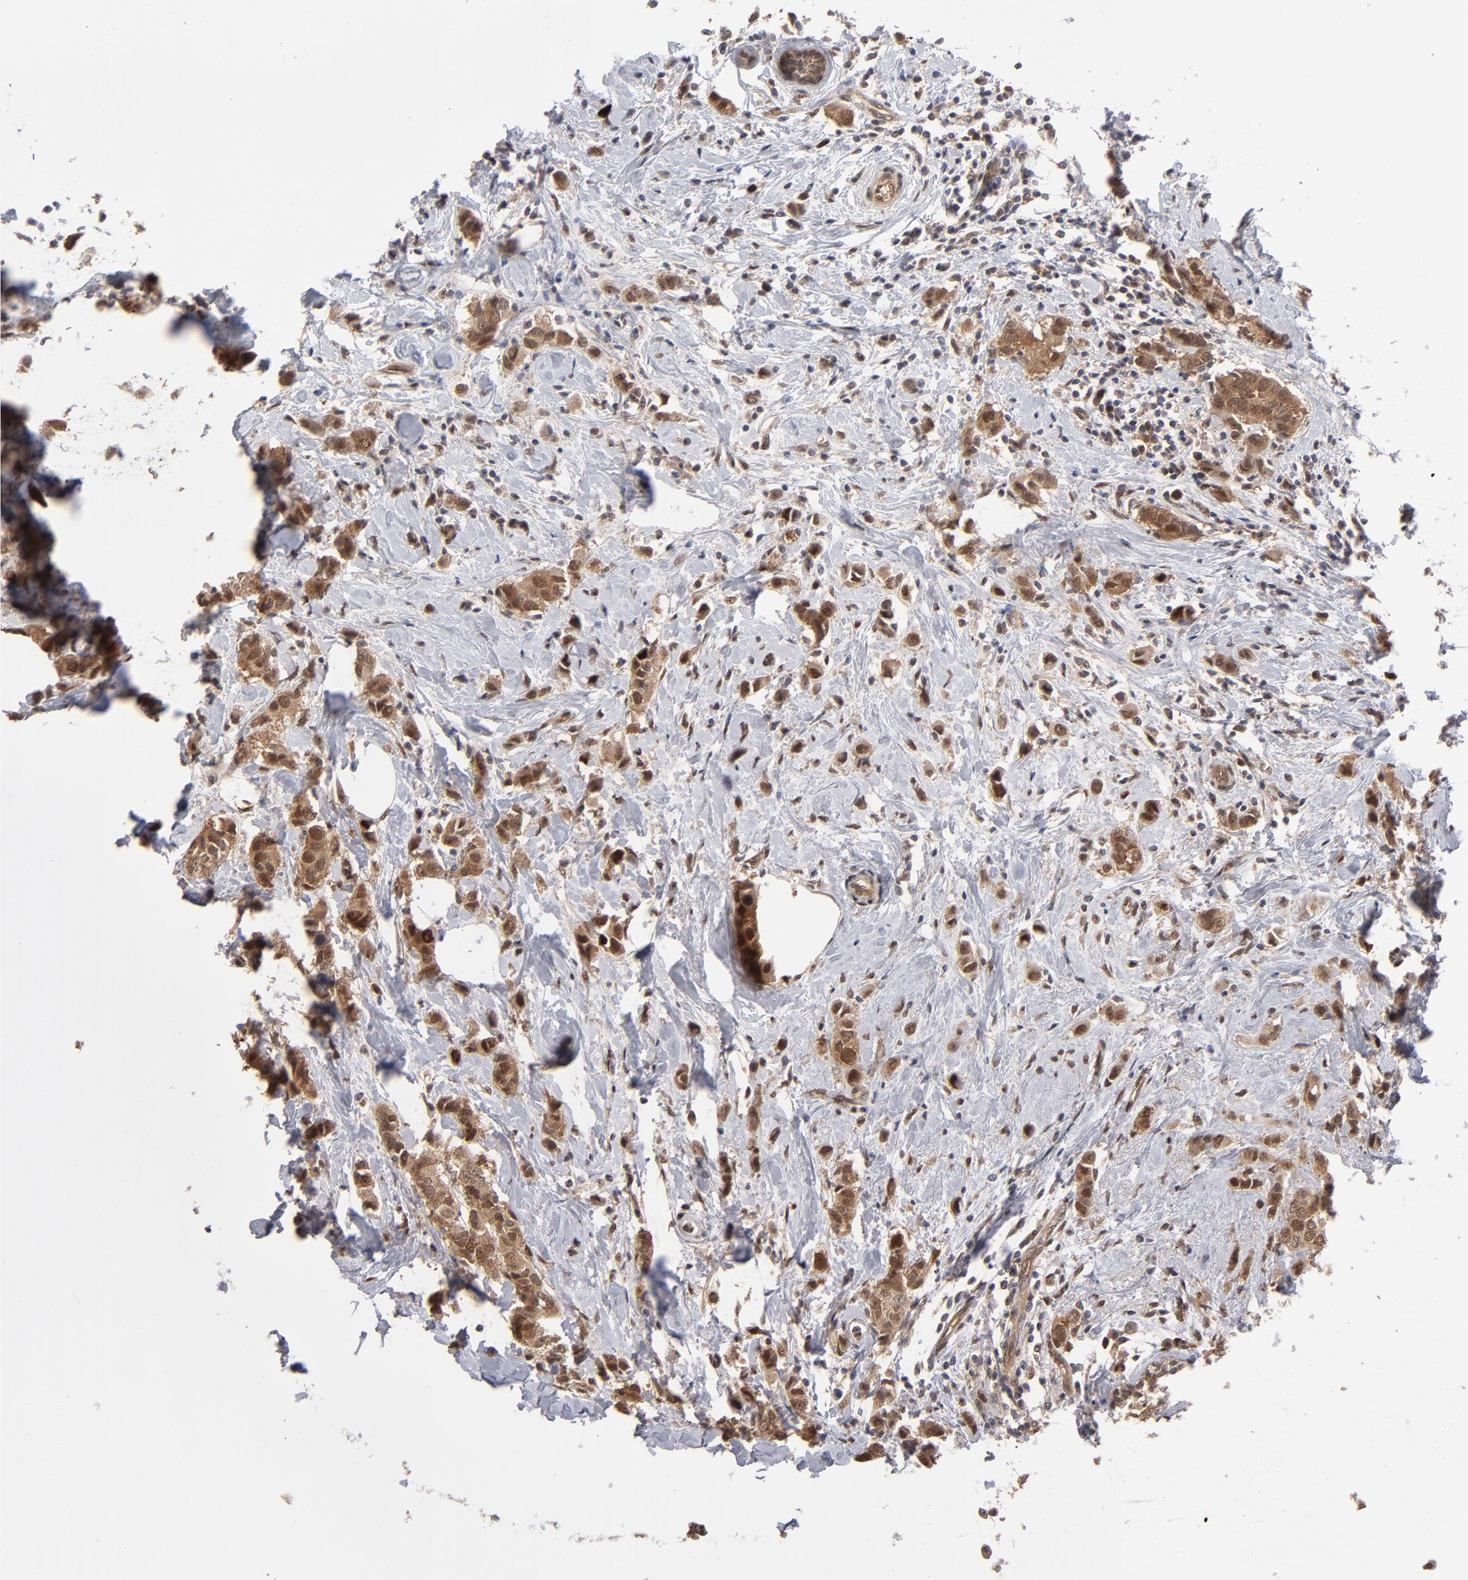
{"staining": {"intensity": "strong", "quantity": ">75%", "location": "cytoplasmic/membranous,nuclear"}, "tissue": "breast cancer", "cell_type": "Tumor cells", "image_type": "cancer", "snomed": [{"axis": "morphology", "description": "Normal tissue, NOS"}, {"axis": "morphology", "description": "Duct carcinoma"}, {"axis": "topography", "description": "Breast"}], "caption": "Brown immunohistochemical staining in breast invasive ductal carcinoma shows strong cytoplasmic/membranous and nuclear staining in approximately >75% of tumor cells.", "gene": "HUWE1", "patient": {"sex": "female", "age": 50}}